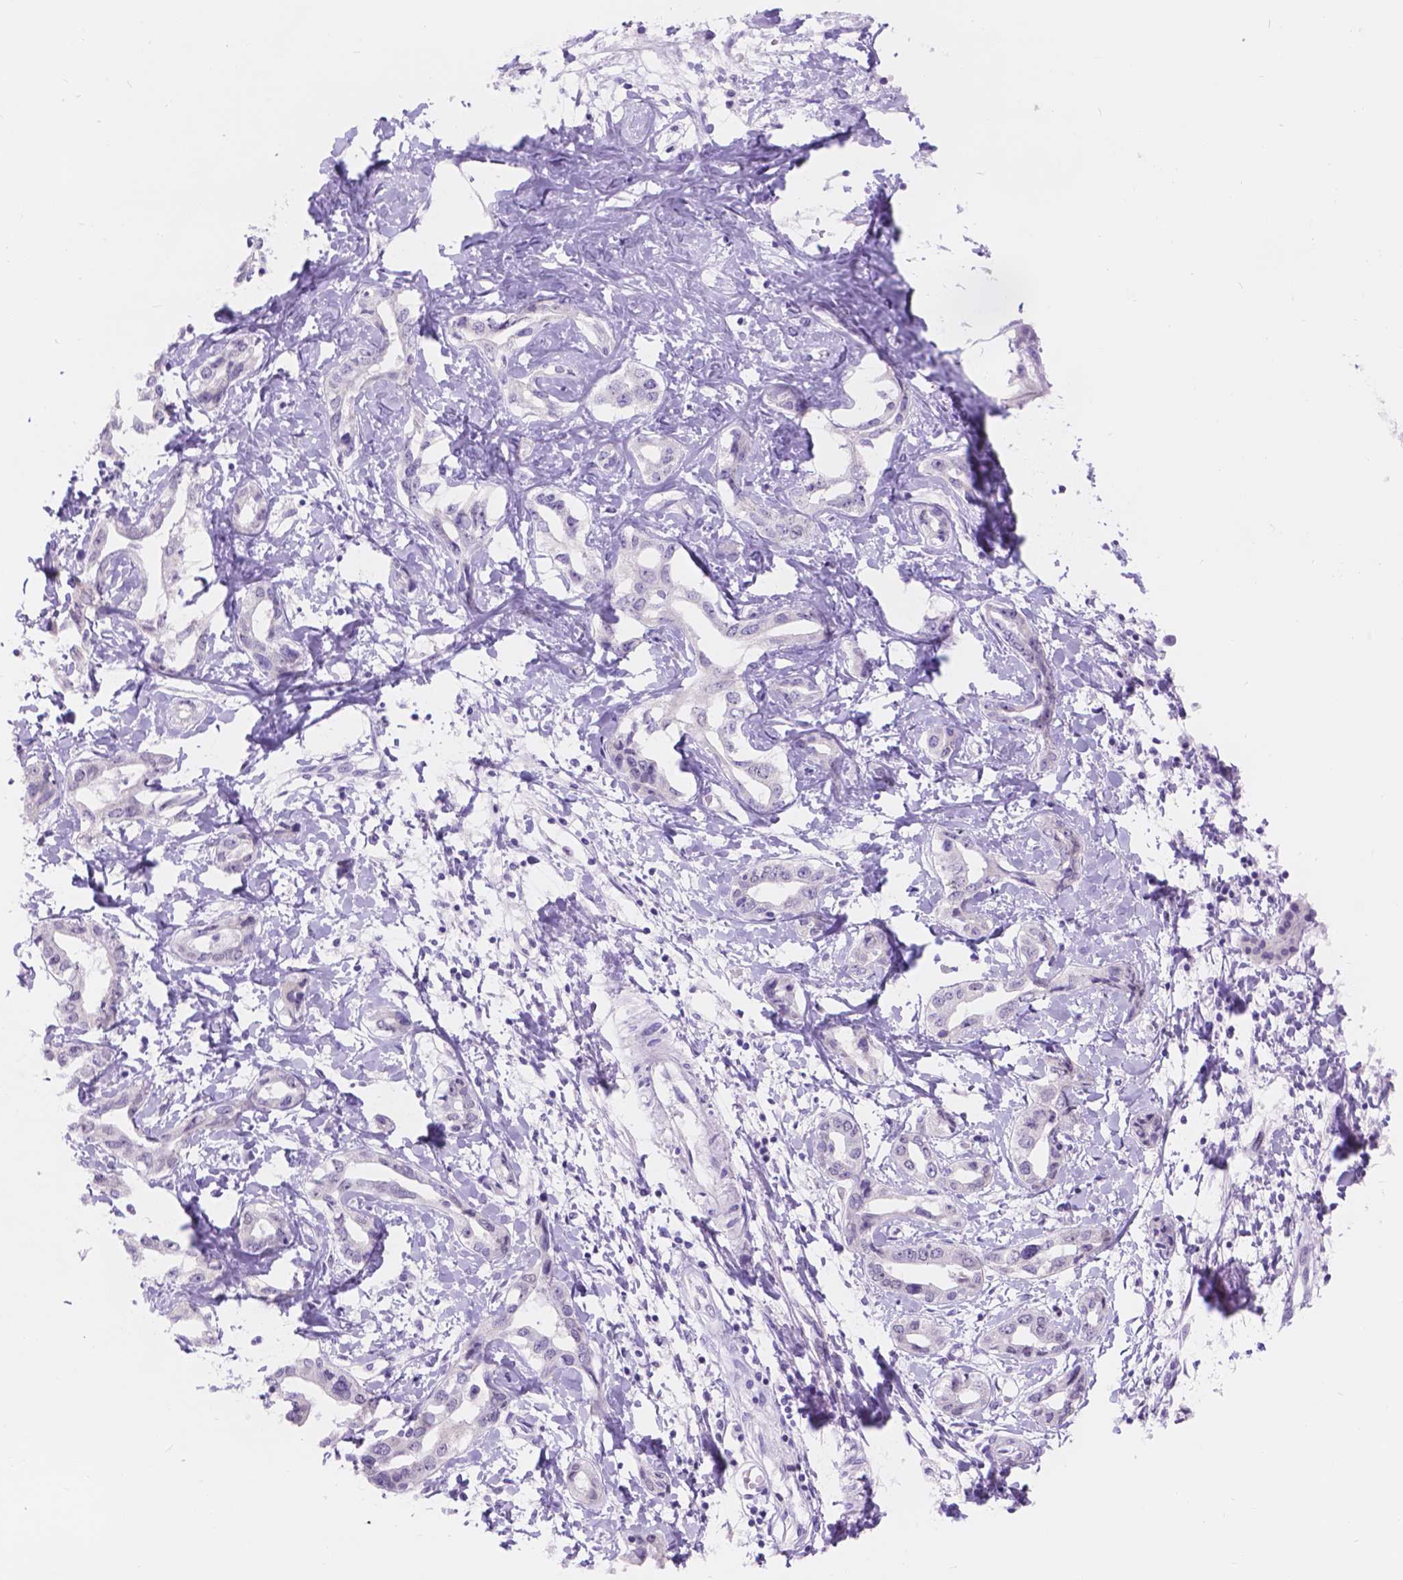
{"staining": {"intensity": "negative", "quantity": "none", "location": "none"}, "tissue": "liver cancer", "cell_type": "Tumor cells", "image_type": "cancer", "snomed": [{"axis": "morphology", "description": "Cholangiocarcinoma"}, {"axis": "topography", "description": "Liver"}], "caption": "The immunohistochemistry (IHC) image has no significant expression in tumor cells of liver cancer tissue.", "gene": "DCC", "patient": {"sex": "male", "age": 59}}